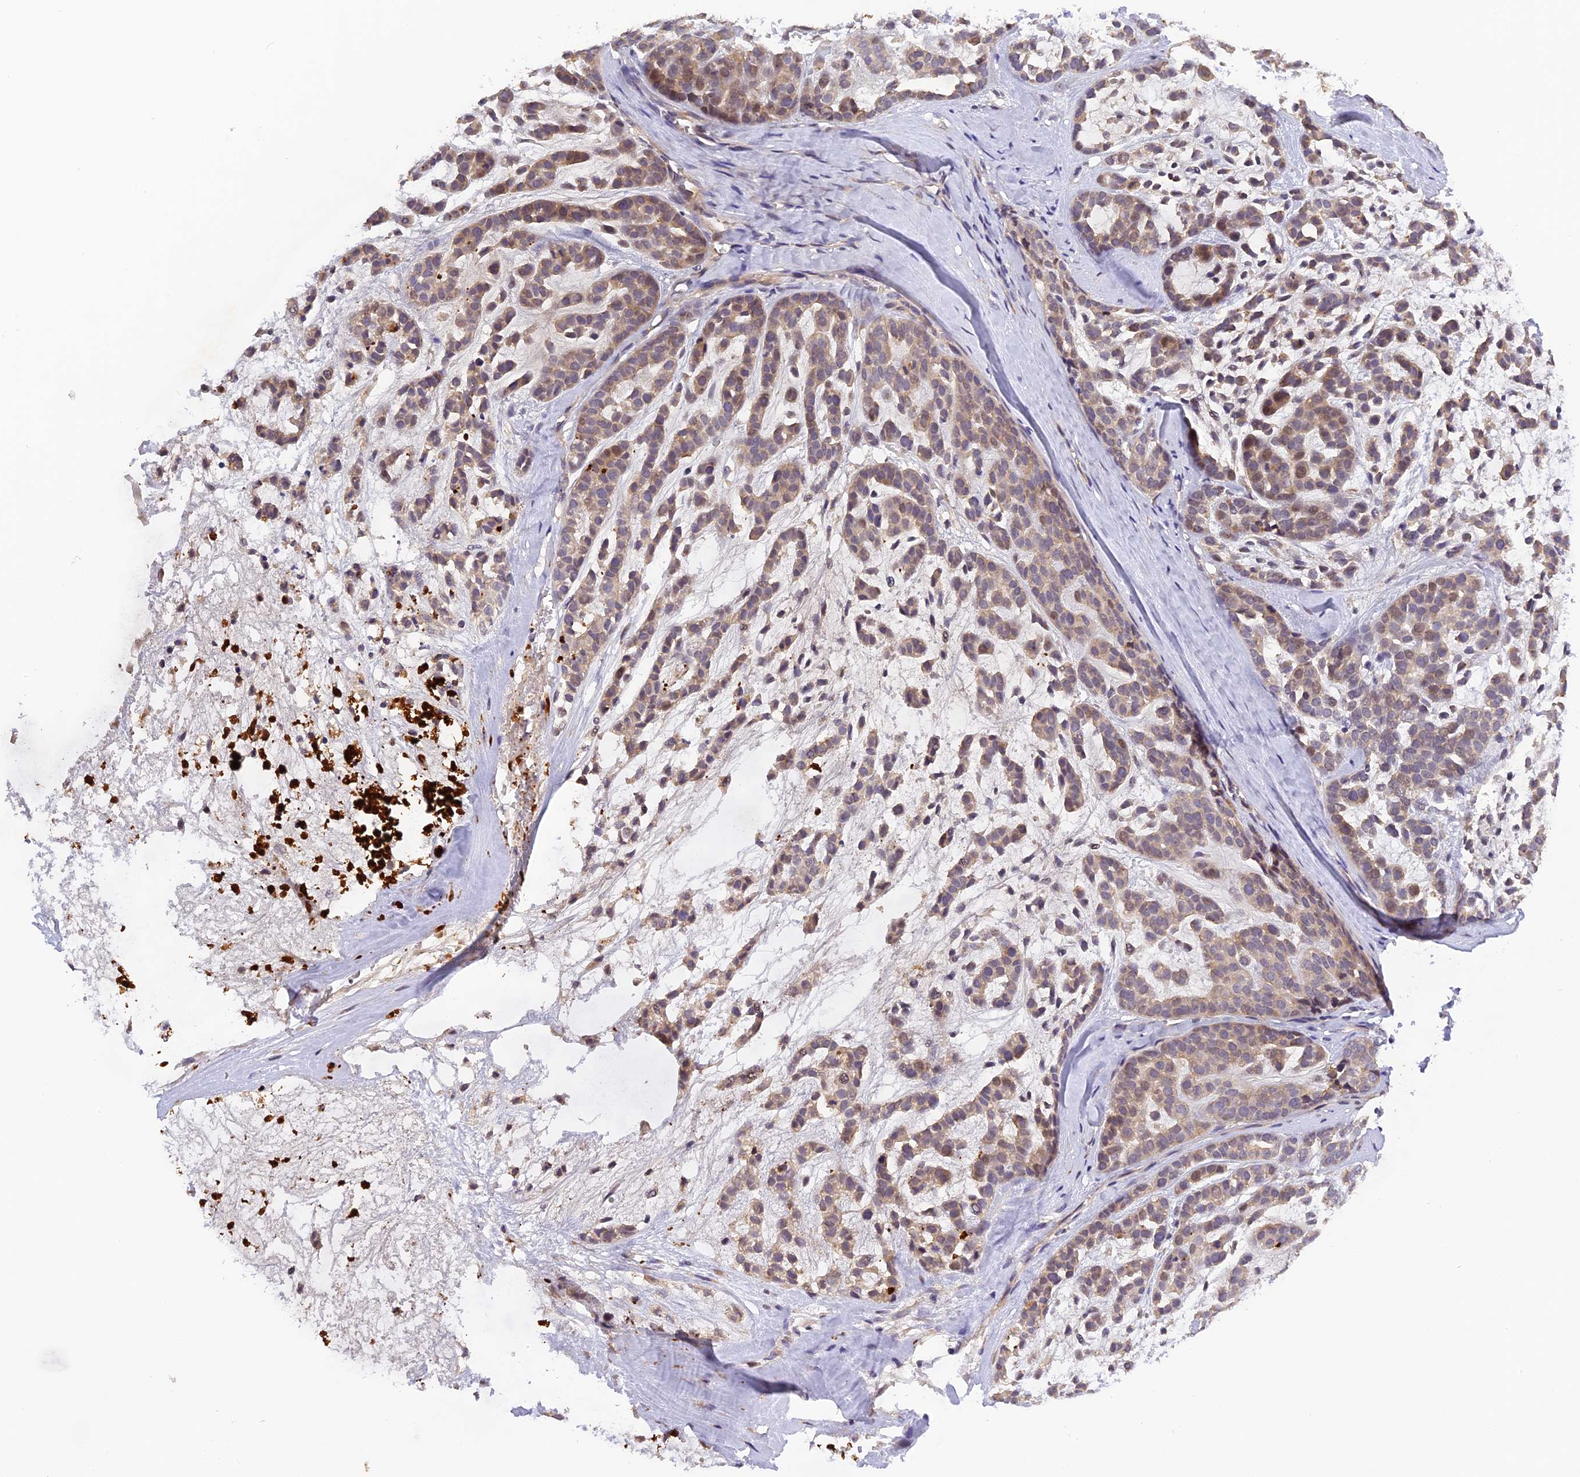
{"staining": {"intensity": "weak", "quantity": ">75%", "location": "cytoplasmic/membranous"}, "tissue": "head and neck cancer", "cell_type": "Tumor cells", "image_type": "cancer", "snomed": [{"axis": "morphology", "description": "Adenocarcinoma, NOS"}, {"axis": "morphology", "description": "Adenoma, NOS"}, {"axis": "topography", "description": "Head-Neck"}], "caption": "Protein expression analysis of human head and neck cancer (adenocarcinoma) reveals weak cytoplasmic/membranous positivity in about >75% of tumor cells.", "gene": "FNIP2", "patient": {"sex": "female", "age": 55}}